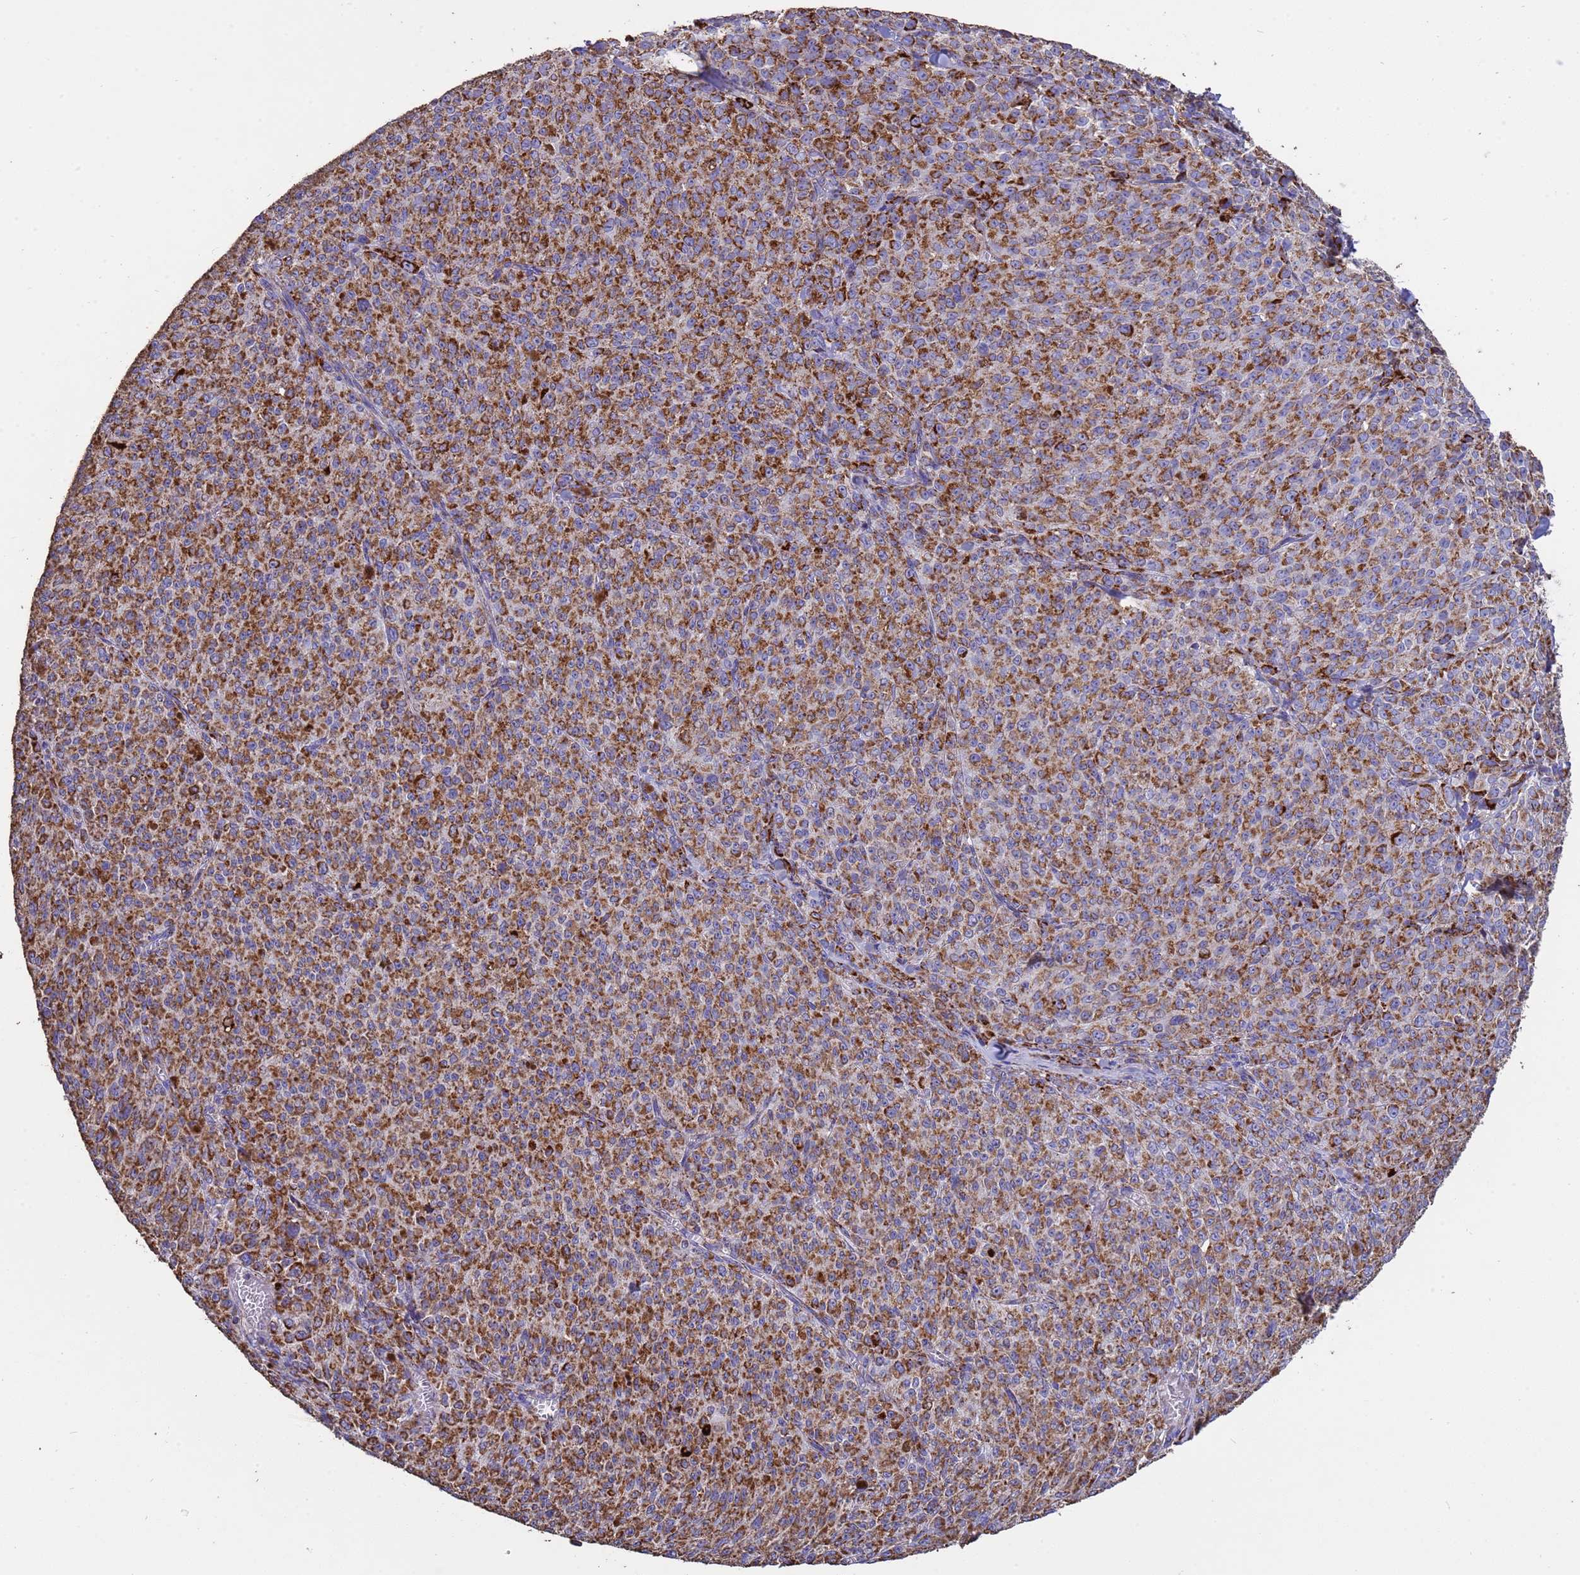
{"staining": {"intensity": "moderate", "quantity": ">75%", "location": "cytoplasmic/membranous"}, "tissue": "melanoma", "cell_type": "Tumor cells", "image_type": "cancer", "snomed": [{"axis": "morphology", "description": "Malignant melanoma, NOS"}, {"axis": "topography", "description": "Skin"}], "caption": "Brown immunohistochemical staining in malignant melanoma shows moderate cytoplasmic/membranous staining in about >75% of tumor cells.", "gene": "ZNFX1", "patient": {"sex": "female", "age": 52}}